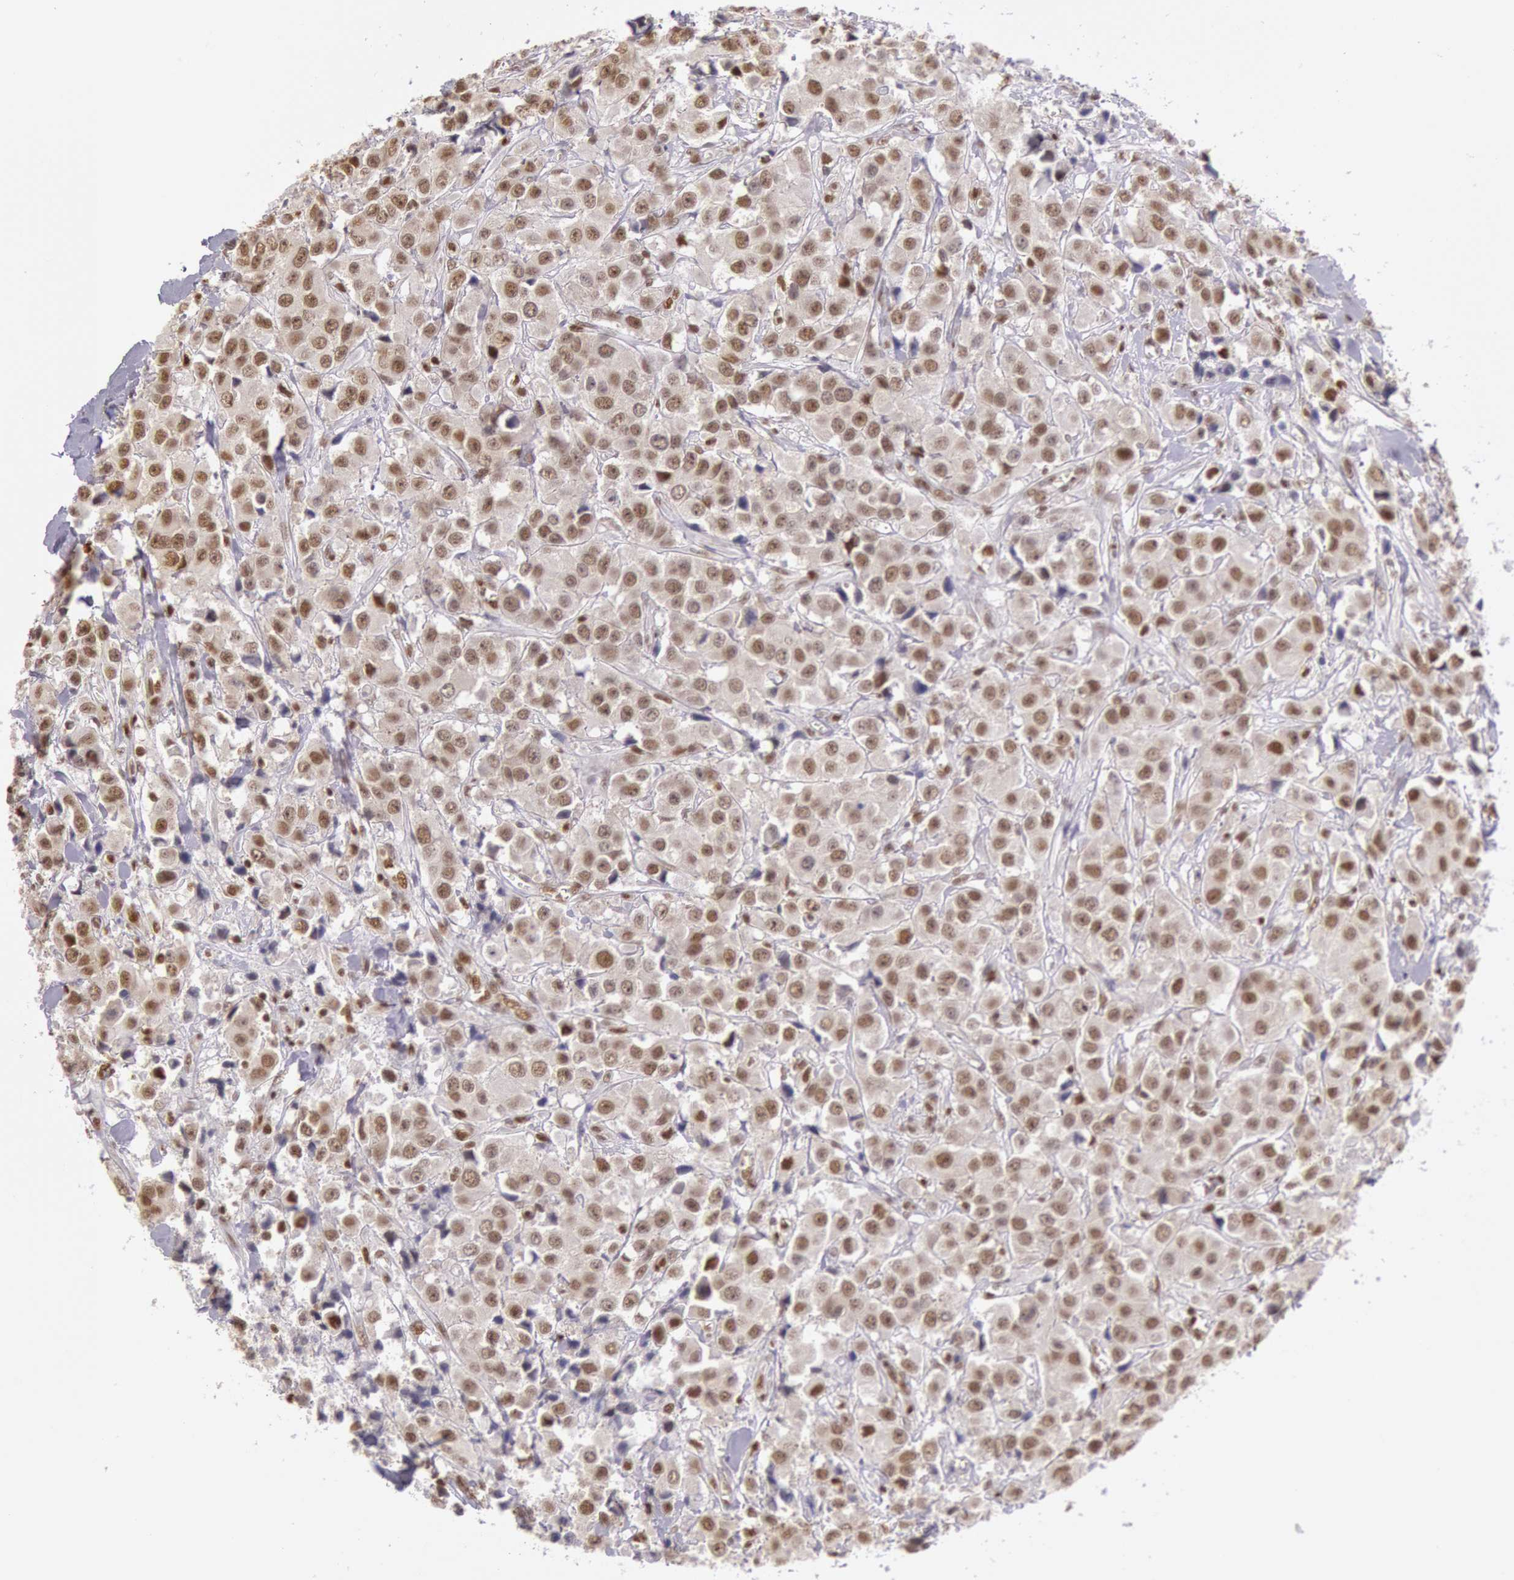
{"staining": {"intensity": "moderate", "quantity": ">75%", "location": "nuclear"}, "tissue": "breast cancer", "cell_type": "Tumor cells", "image_type": "cancer", "snomed": [{"axis": "morphology", "description": "Duct carcinoma"}, {"axis": "topography", "description": "Breast"}], "caption": "There is medium levels of moderate nuclear positivity in tumor cells of breast cancer (intraductal carcinoma), as demonstrated by immunohistochemical staining (brown color).", "gene": "ESS2", "patient": {"sex": "female", "age": 58}}